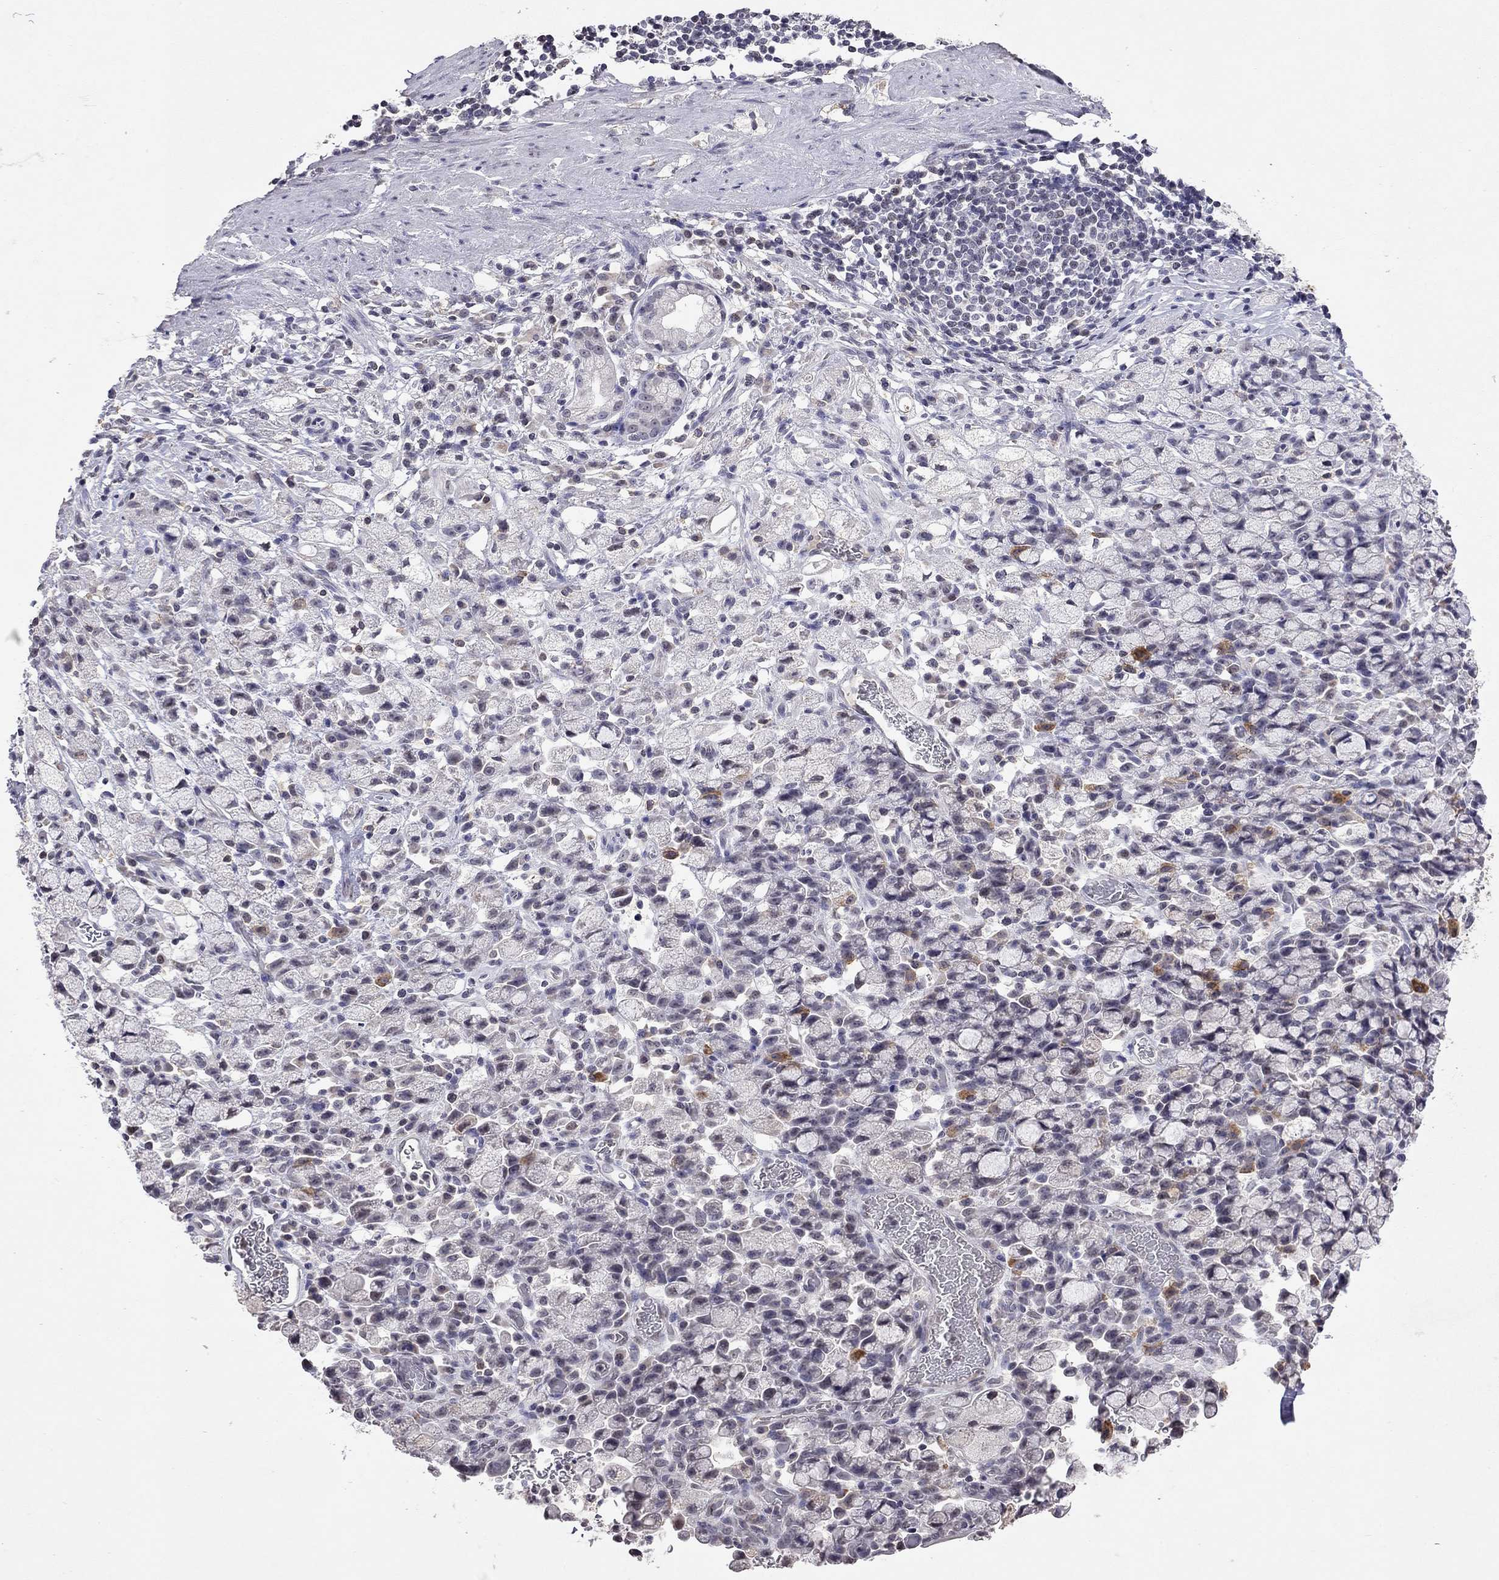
{"staining": {"intensity": "negative", "quantity": "none", "location": "none"}, "tissue": "stomach cancer", "cell_type": "Tumor cells", "image_type": "cancer", "snomed": [{"axis": "morphology", "description": "Adenocarcinoma, NOS"}, {"axis": "topography", "description": "Stomach"}], "caption": "This is a image of immunohistochemistry (IHC) staining of stomach cancer (adenocarcinoma), which shows no positivity in tumor cells.", "gene": "WNK3", "patient": {"sex": "male", "age": 58}}